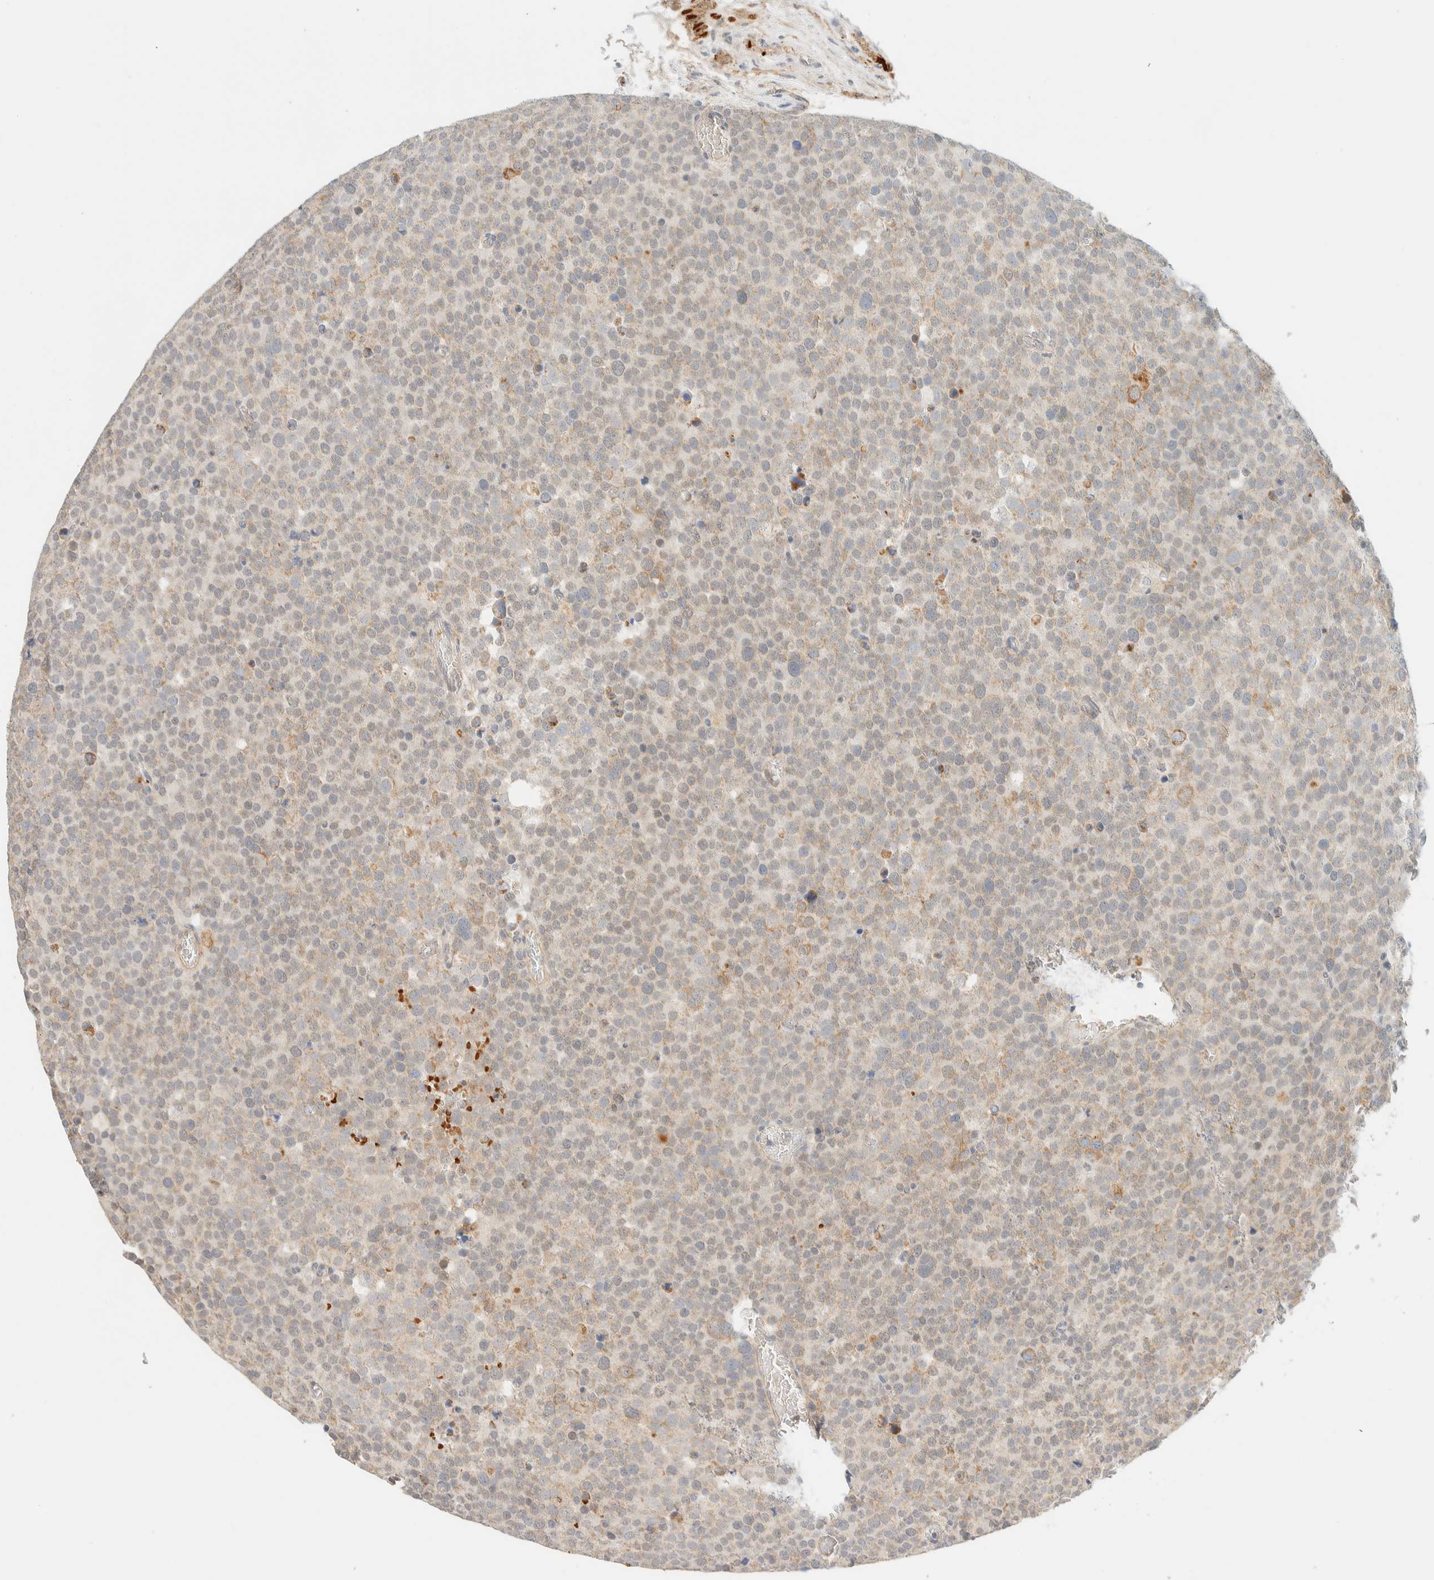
{"staining": {"intensity": "weak", "quantity": "25%-75%", "location": "cytoplasmic/membranous"}, "tissue": "testis cancer", "cell_type": "Tumor cells", "image_type": "cancer", "snomed": [{"axis": "morphology", "description": "Seminoma, NOS"}, {"axis": "topography", "description": "Testis"}], "caption": "DAB immunohistochemical staining of human testis seminoma reveals weak cytoplasmic/membranous protein expression in about 25%-75% of tumor cells.", "gene": "TNK1", "patient": {"sex": "male", "age": 71}}